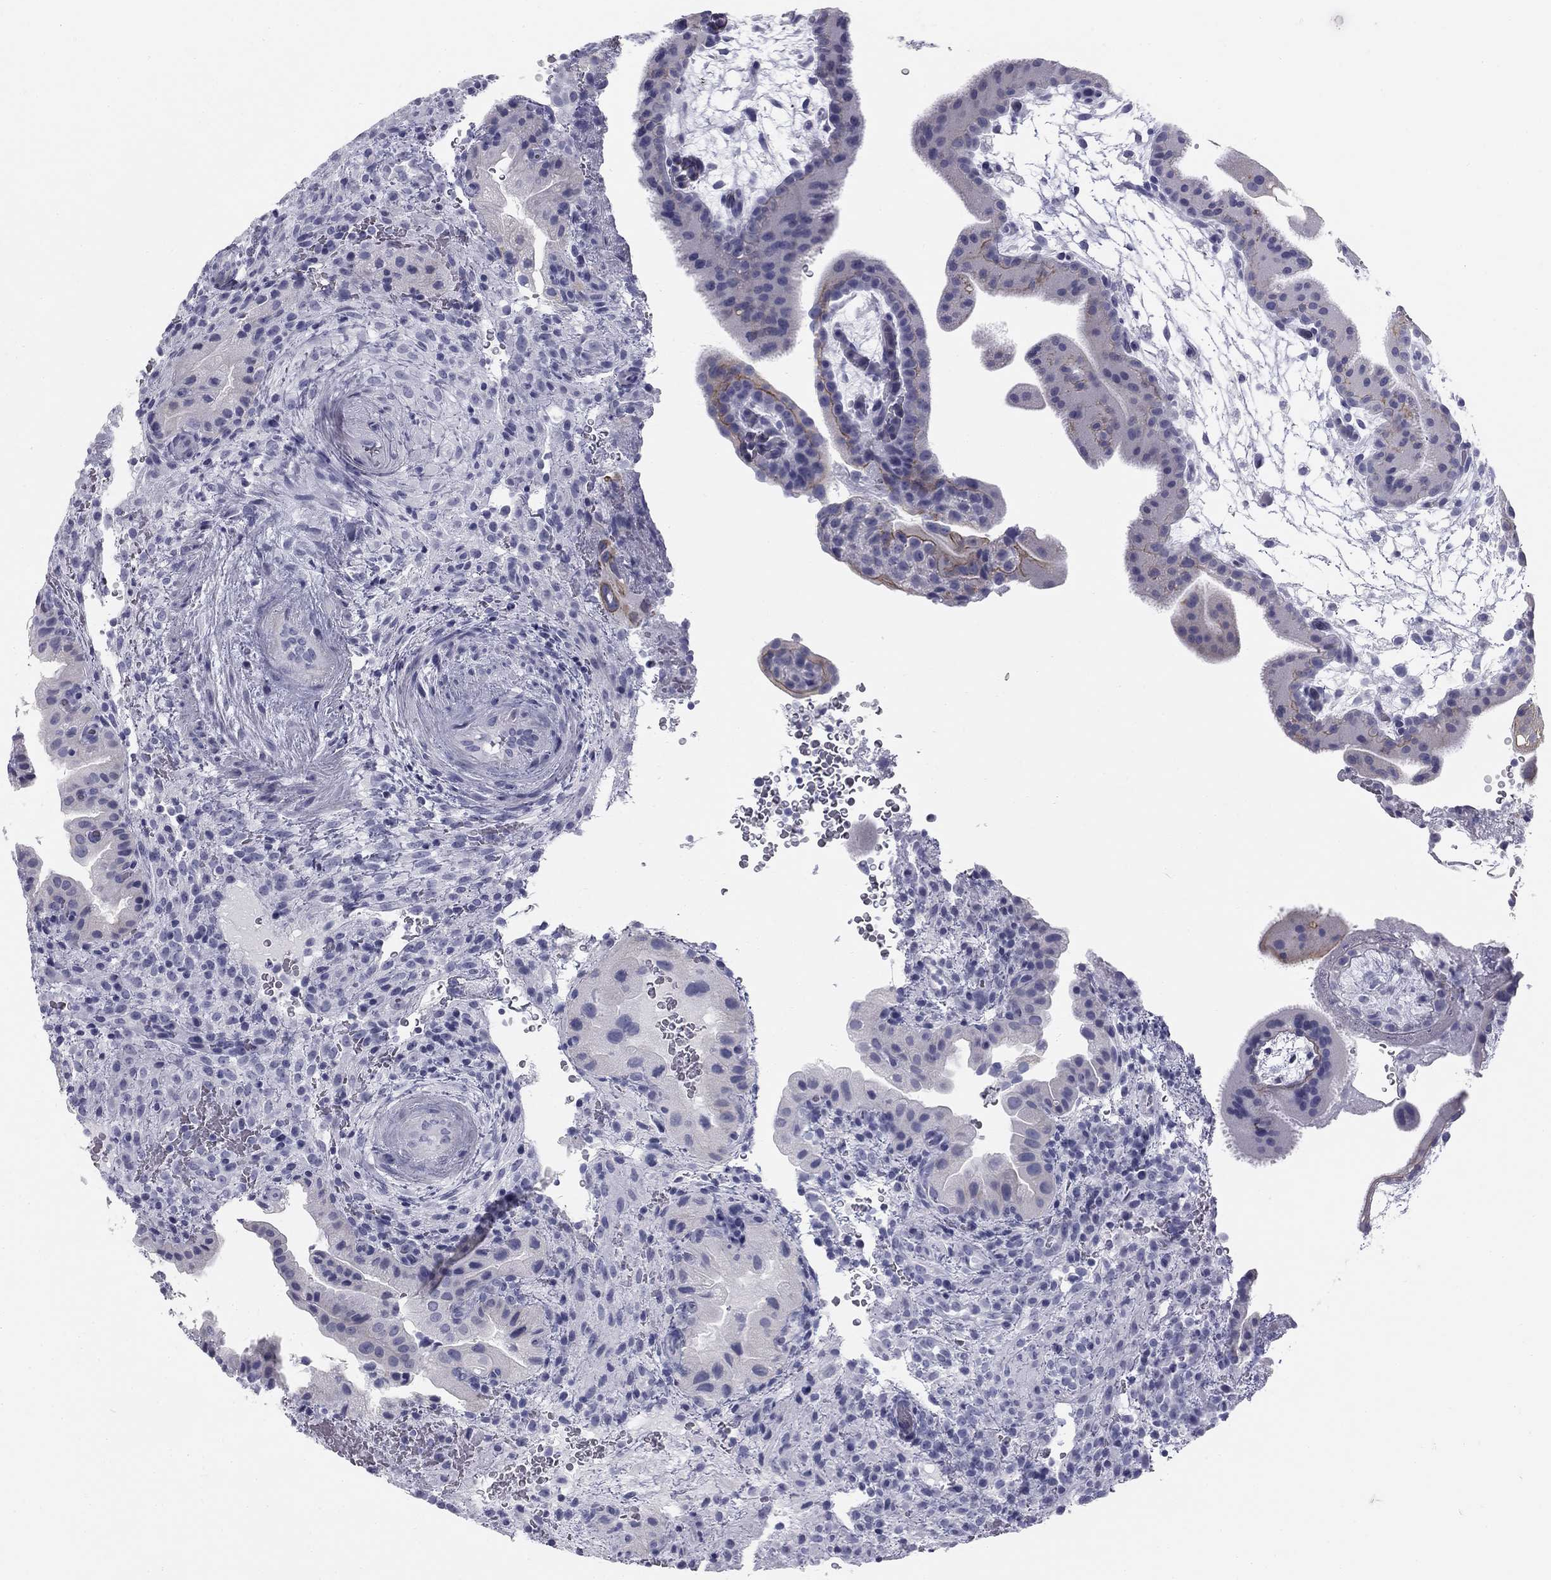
{"staining": {"intensity": "weak", "quantity": "25%-75%", "location": "cytoplasmic/membranous"}, "tissue": "placenta", "cell_type": "Decidual cells", "image_type": "normal", "snomed": [{"axis": "morphology", "description": "Normal tissue, NOS"}, {"axis": "topography", "description": "Placenta"}], "caption": "The histopathology image shows immunohistochemical staining of unremarkable placenta. There is weak cytoplasmic/membranous expression is appreciated in approximately 25%-75% of decidual cells. (DAB IHC with brightfield microscopy, high magnification).", "gene": "SULT2B1", "patient": {"sex": "female", "age": 19}}